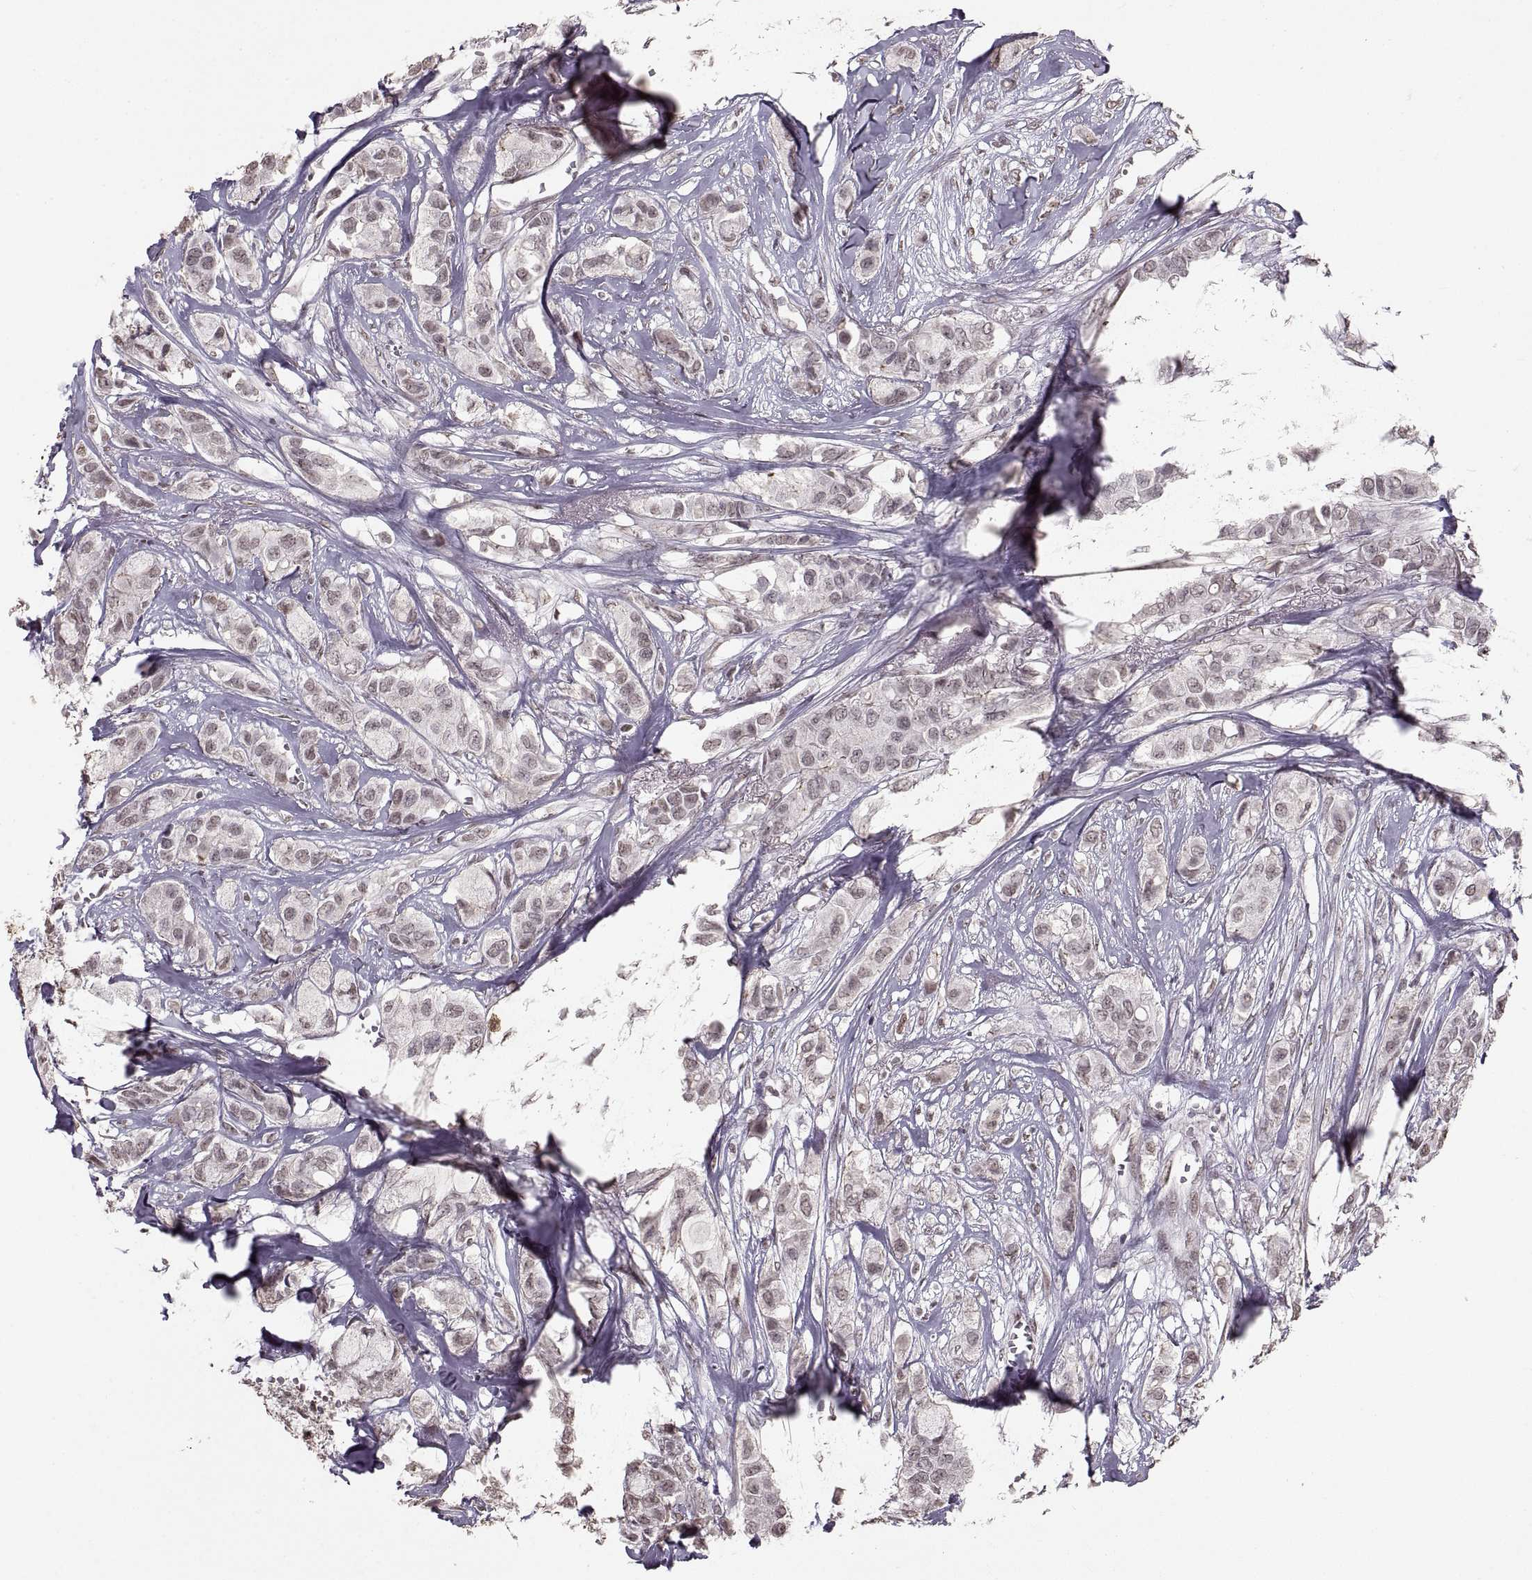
{"staining": {"intensity": "weak", "quantity": "25%-75%", "location": "cytoplasmic/membranous,nuclear"}, "tissue": "breast cancer", "cell_type": "Tumor cells", "image_type": "cancer", "snomed": [{"axis": "morphology", "description": "Duct carcinoma"}, {"axis": "topography", "description": "Breast"}], "caption": "Immunohistochemistry histopathology image of neoplastic tissue: breast cancer (intraductal carcinoma) stained using IHC reveals low levels of weak protein expression localized specifically in the cytoplasmic/membranous and nuclear of tumor cells, appearing as a cytoplasmic/membranous and nuclear brown color.", "gene": "PALS1", "patient": {"sex": "female", "age": 85}}